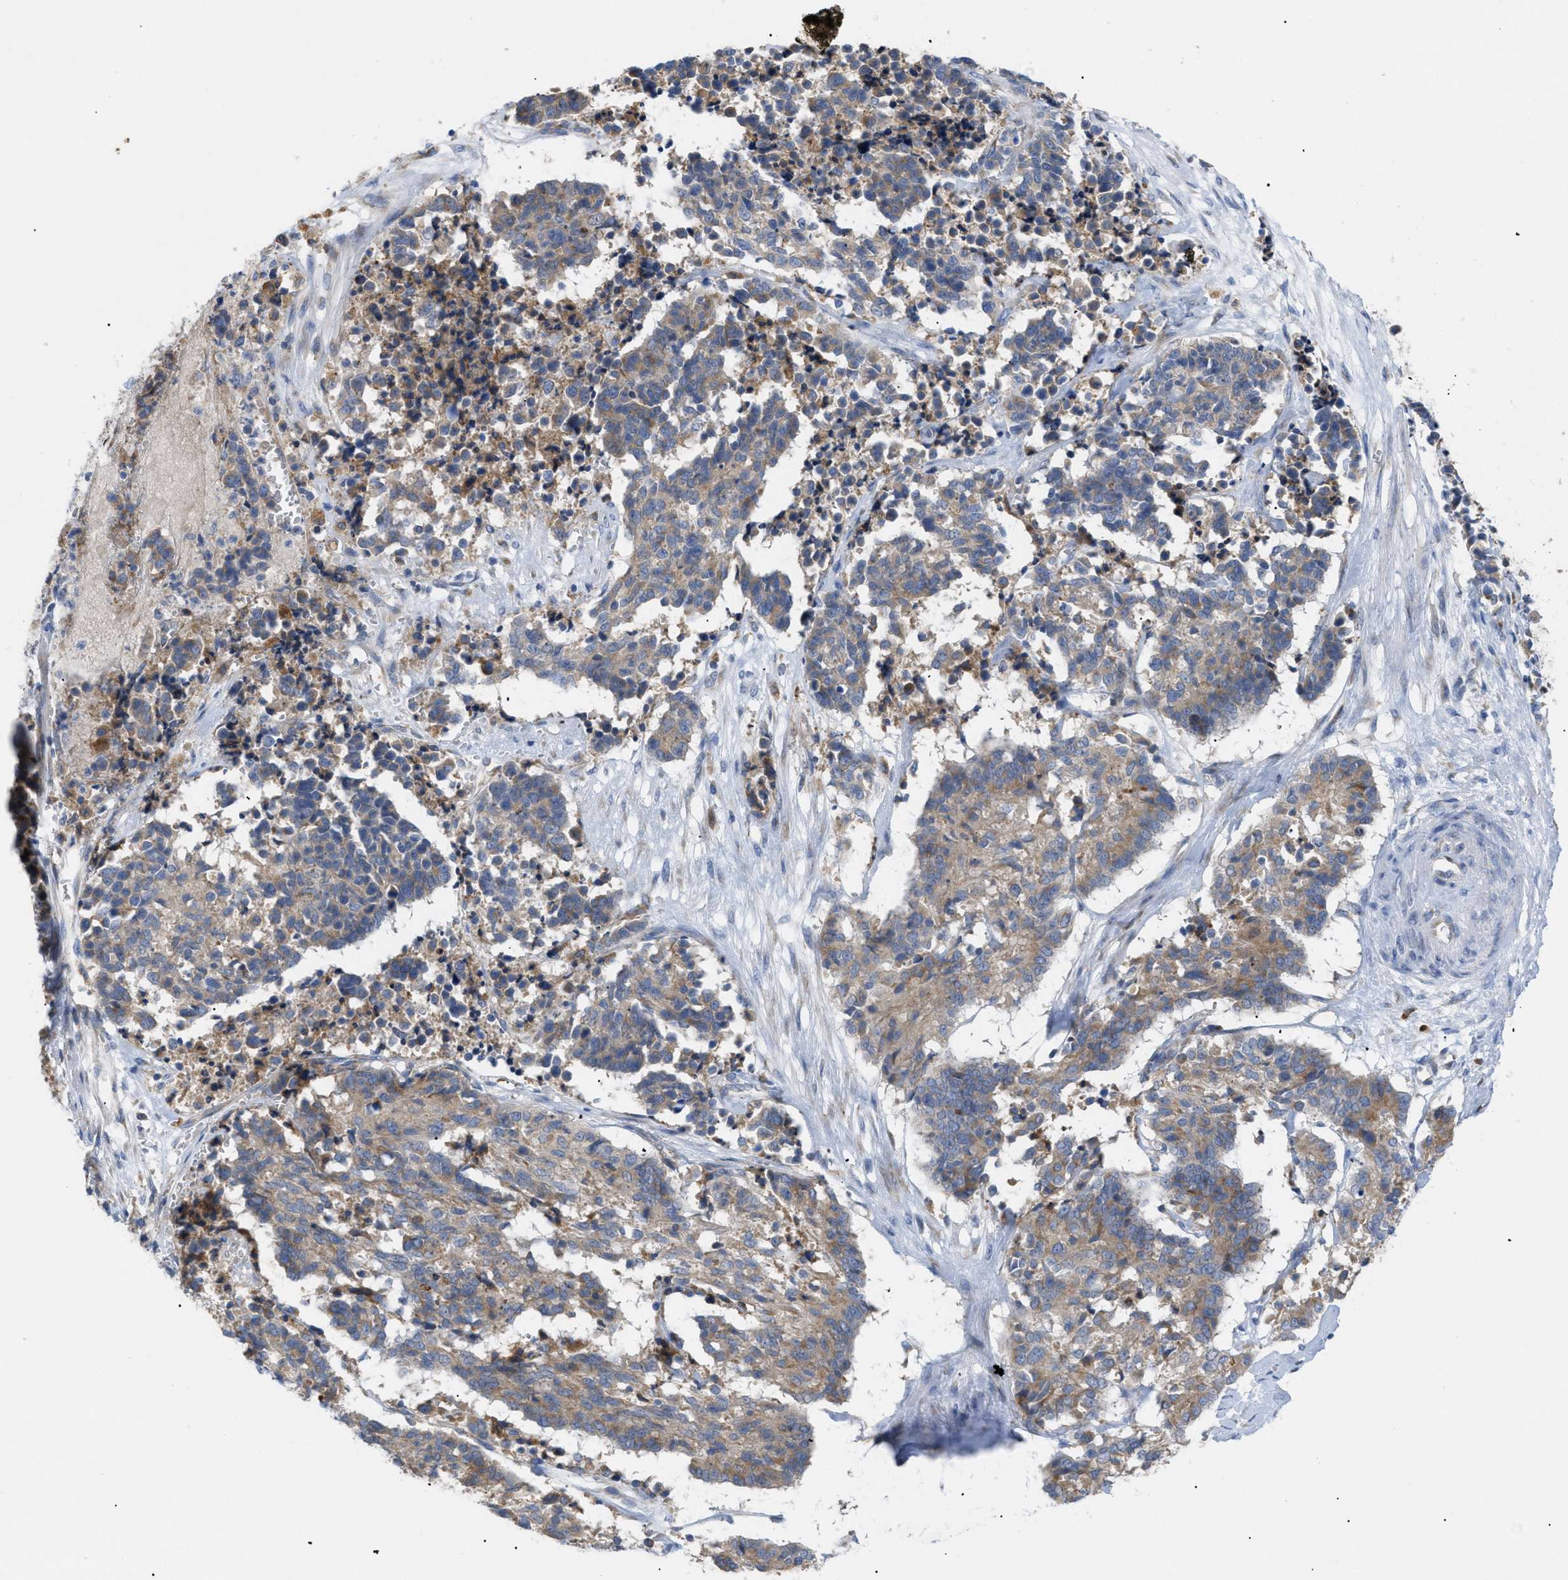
{"staining": {"intensity": "weak", "quantity": ">75%", "location": "cytoplasmic/membranous"}, "tissue": "cervical cancer", "cell_type": "Tumor cells", "image_type": "cancer", "snomed": [{"axis": "morphology", "description": "Squamous cell carcinoma, NOS"}, {"axis": "topography", "description": "Cervix"}], "caption": "An immunohistochemistry (IHC) micrograph of neoplastic tissue is shown. Protein staining in brown shows weak cytoplasmic/membranous positivity in cervical cancer within tumor cells.", "gene": "SLC50A1", "patient": {"sex": "female", "age": 35}}